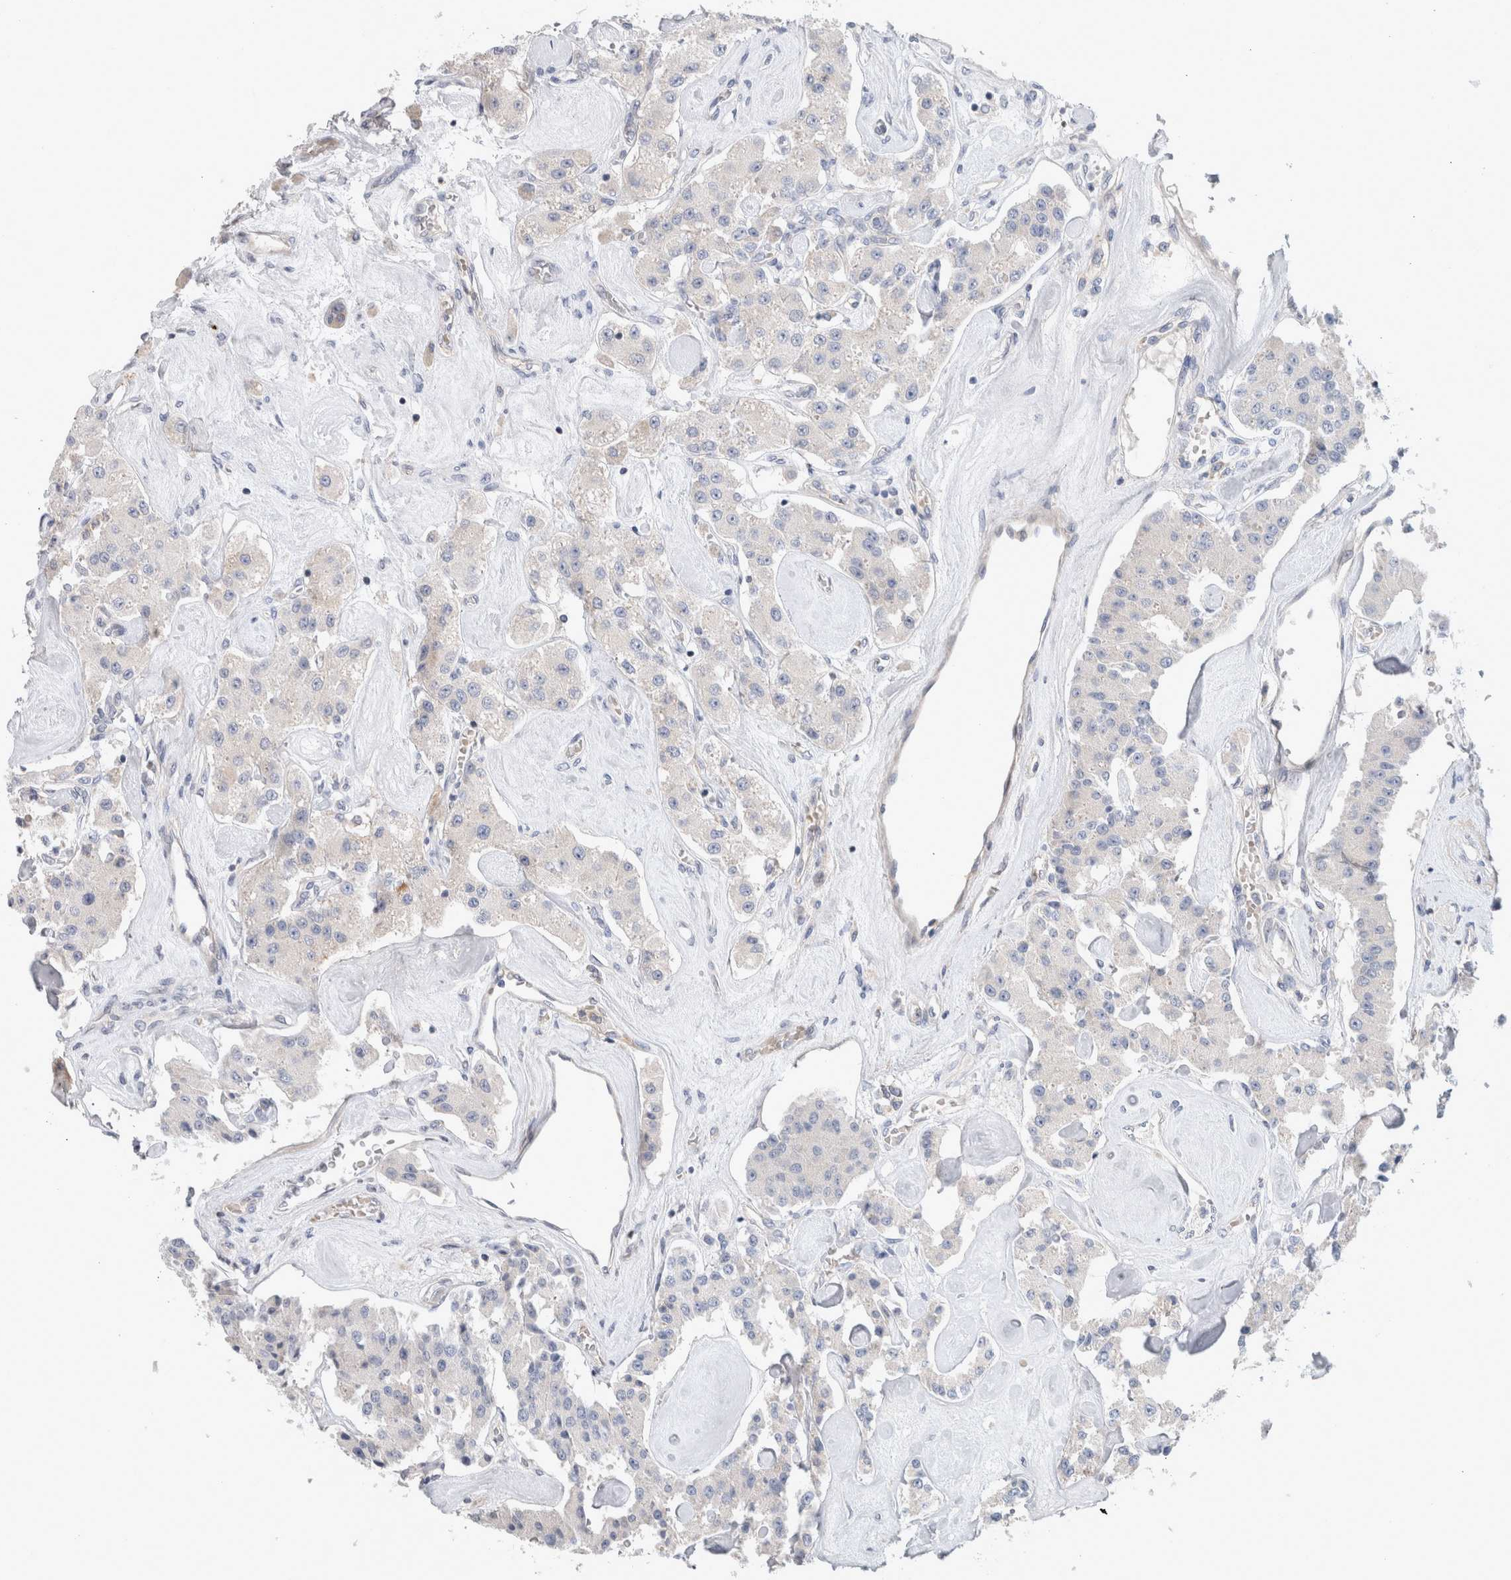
{"staining": {"intensity": "negative", "quantity": "none", "location": "none"}, "tissue": "carcinoid", "cell_type": "Tumor cells", "image_type": "cancer", "snomed": [{"axis": "morphology", "description": "Carcinoid, malignant, NOS"}, {"axis": "topography", "description": "Pancreas"}], "caption": "This is an IHC histopathology image of human carcinoid. There is no expression in tumor cells.", "gene": "CD55", "patient": {"sex": "male", "age": 41}}